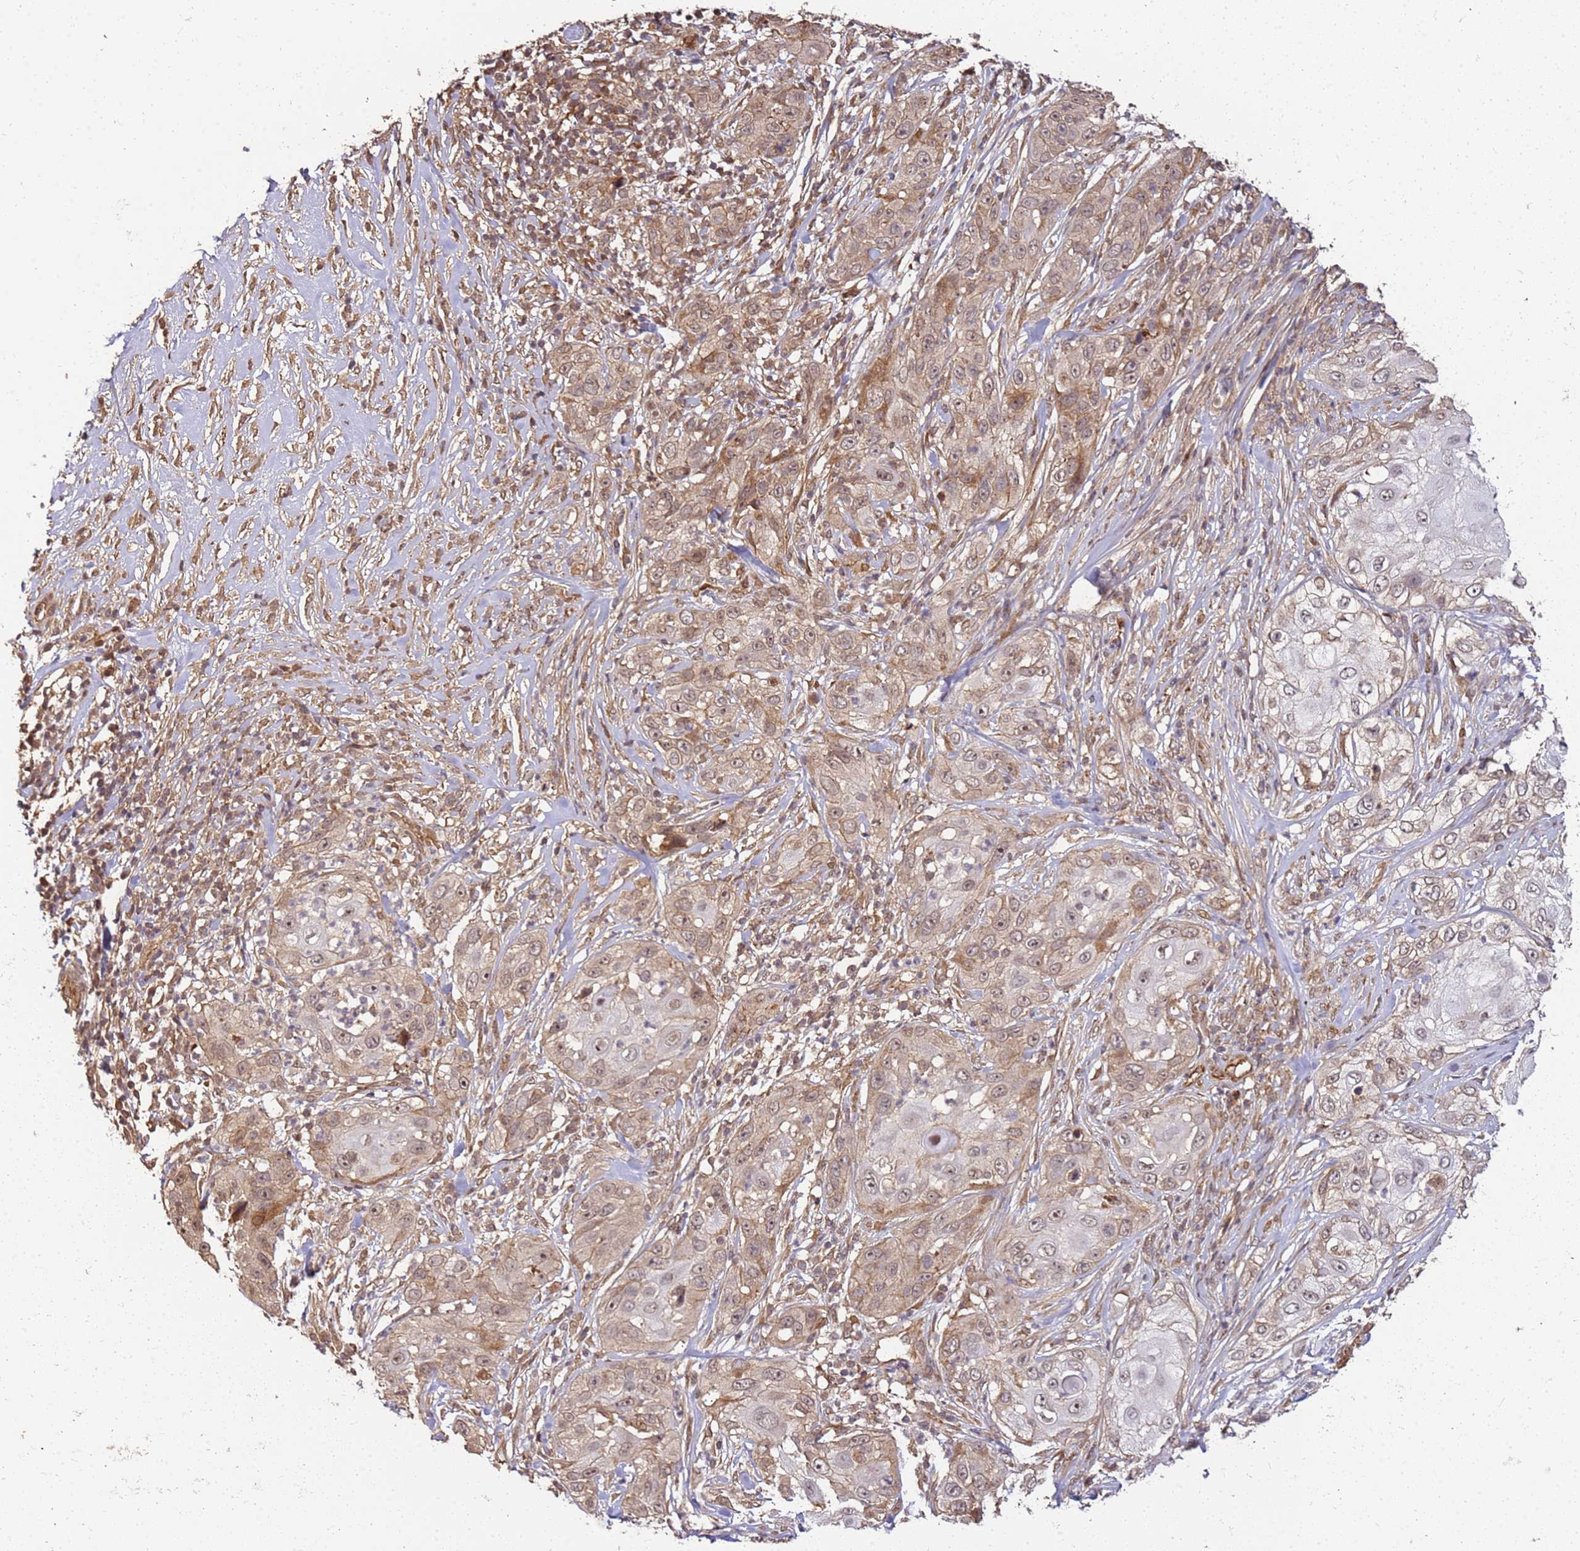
{"staining": {"intensity": "moderate", "quantity": "25%-75%", "location": "cytoplasmic/membranous,nuclear"}, "tissue": "skin cancer", "cell_type": "Tumor cells", "image_type": "cancer", "snomed": [{"axis": "morphology", "description": "Squamous cell carcinoma, NOS"}, {"axis": "topography", "description": "Skin"}], "caption": "A brown stain shows moderate cytoplasmic/membranous and nuclear positivity of a protein in human skin cancer tumor cells.", "gene": "ST18", "patient": {"sex": "female", "age": 44}}